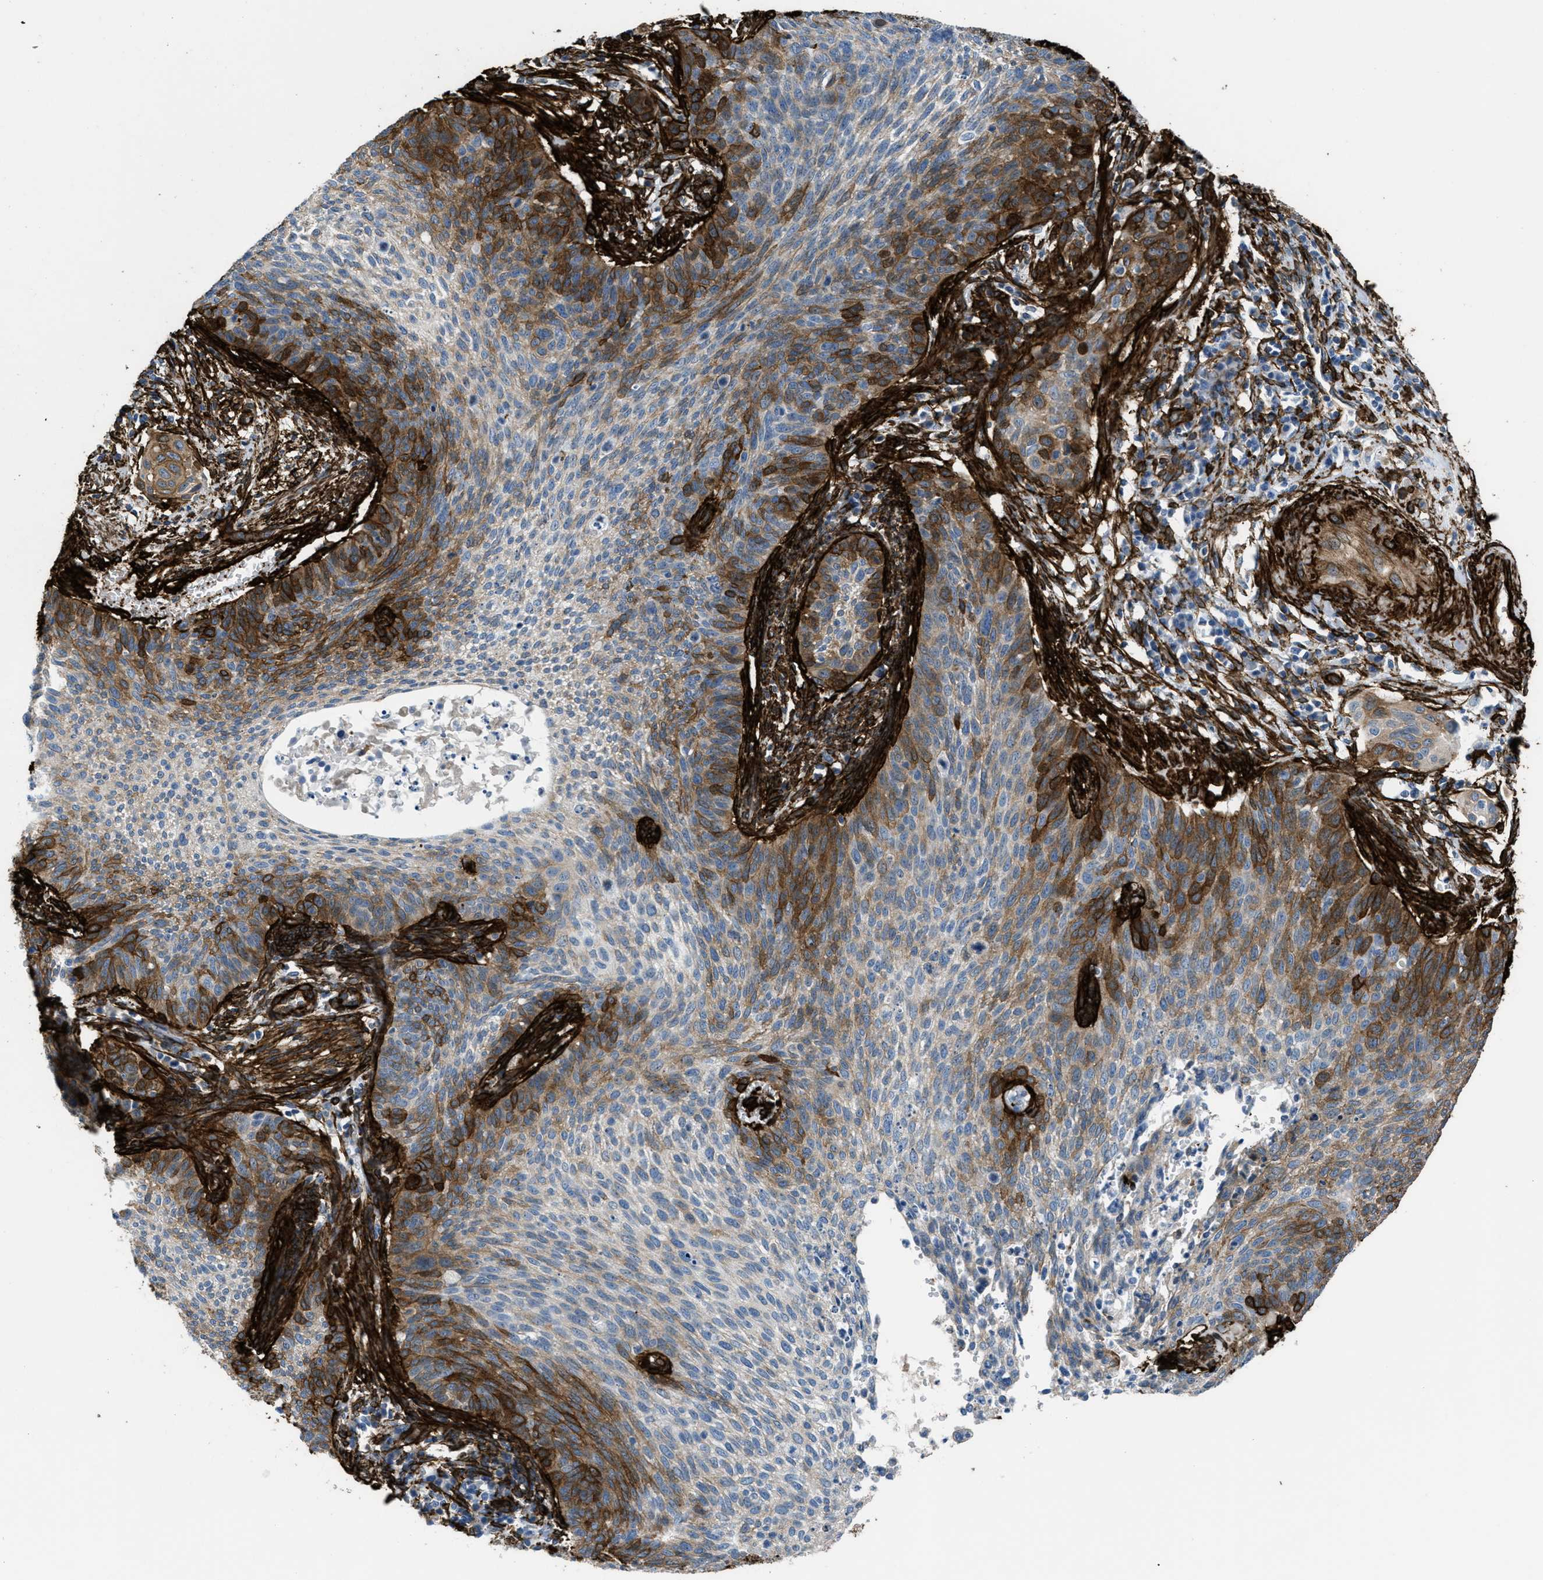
{"staining": {"intensity": "strong", "quantity": "25%-75%", "location": "cytoplasmic/membranous"}, "tissue": "cervical cancer", "cell_type": "Tumor cells", "image_type": "cancer", "snomed": [{"axis": "morphology", "description": "Squamous cell carcinoma, NOS"}, {"axis": "topography", "description": "Cervix"}], "caption": "The image demonstrates immunohistochemical staining of cervical cancer. There is strong cytoplasmic/membranous staining is appreciated in about 25%-75% of tumor cells.", "gene": "CALD1", "patient": {"sex": "female", "age": 70}}